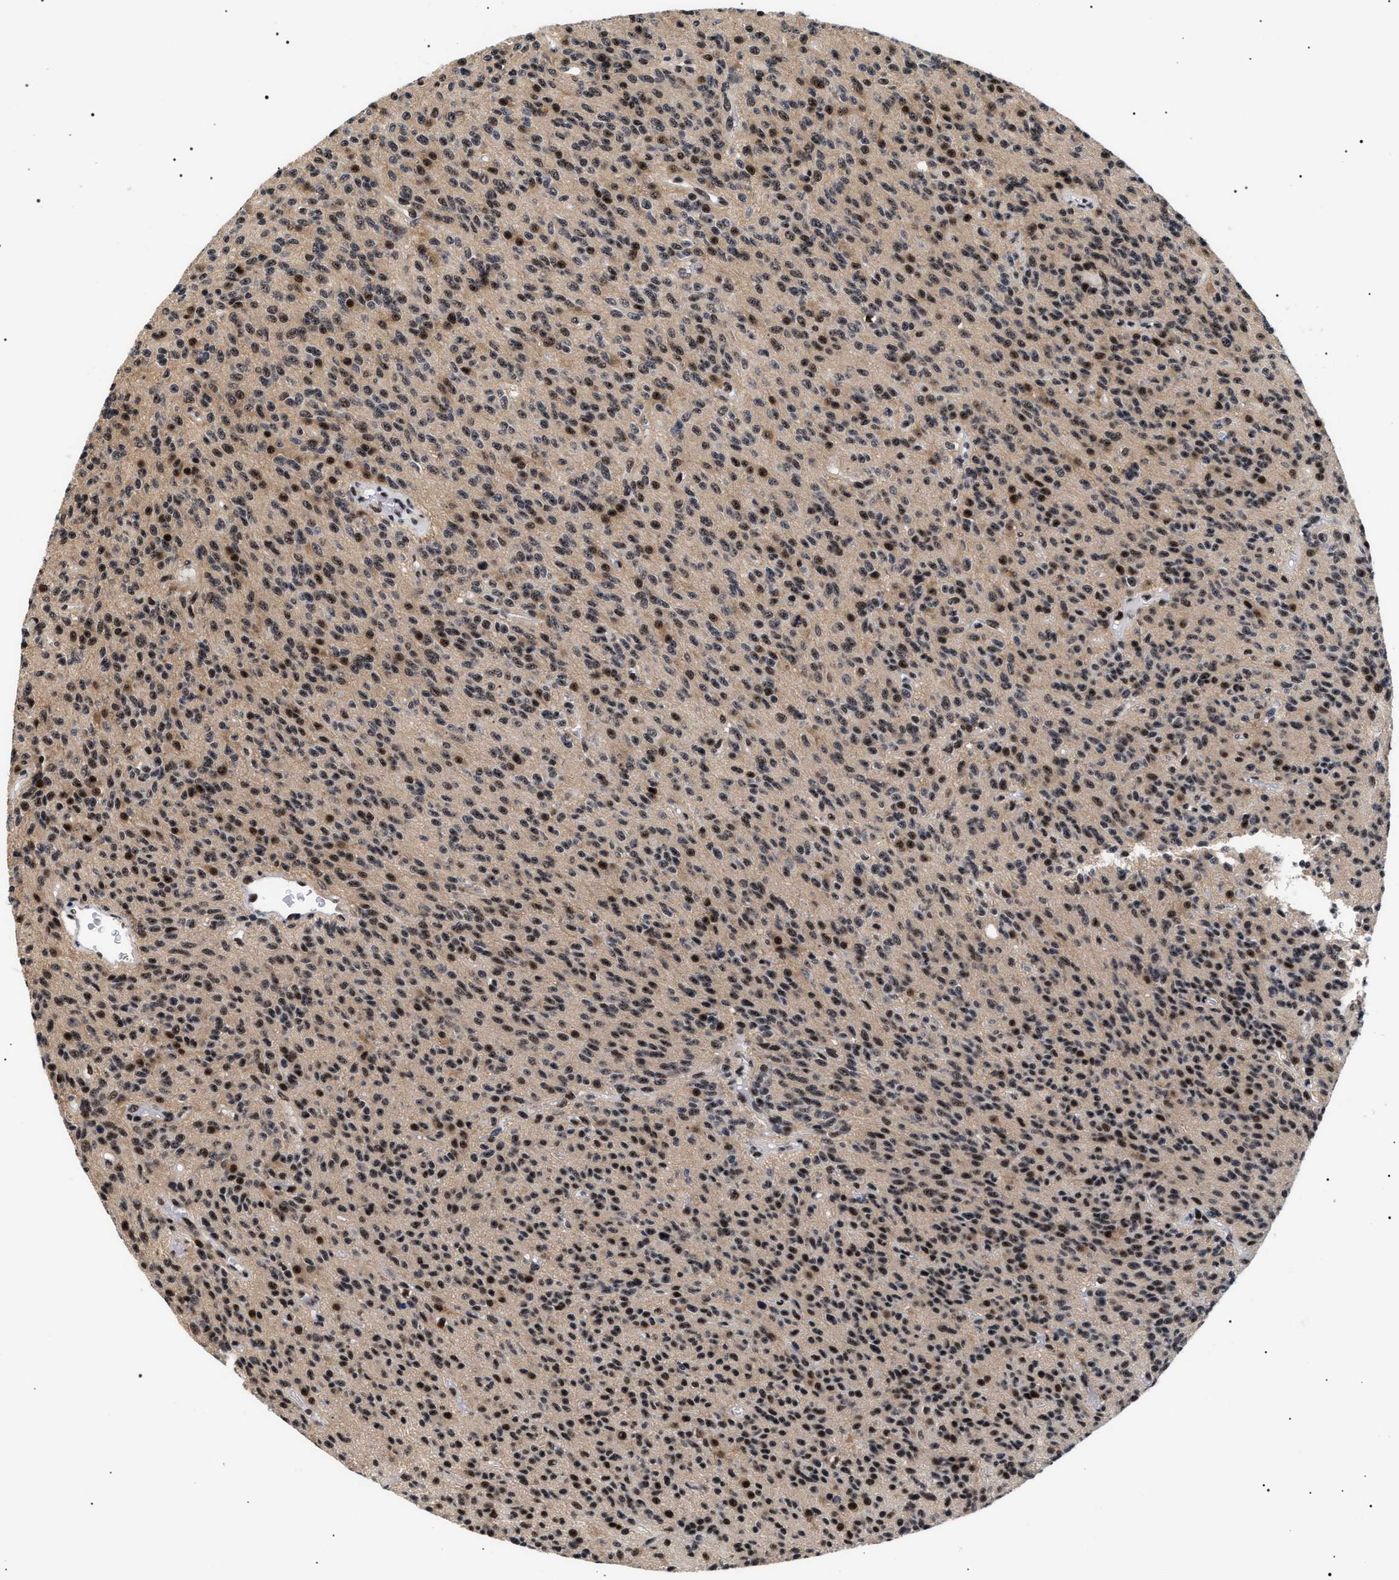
{"staining": {"intensity": "moderate", "quantity": "25%-75%", "location": "nuclear"}, "tissue": "glioma", "cell_type": "Tumor cells", "image_type": "cancer", "snomed": [{"axis": "morphology", "description": "Glioma, malignant, High grade"}, {"axis": "topography", "description": "Brain"}], "caption": "The immunohistochemical stain highlights moderate nuclear staining in tumor cells of glioma tissue.", "gene": "CAAP1", "patient": {"sex": "male", "age": 34}}